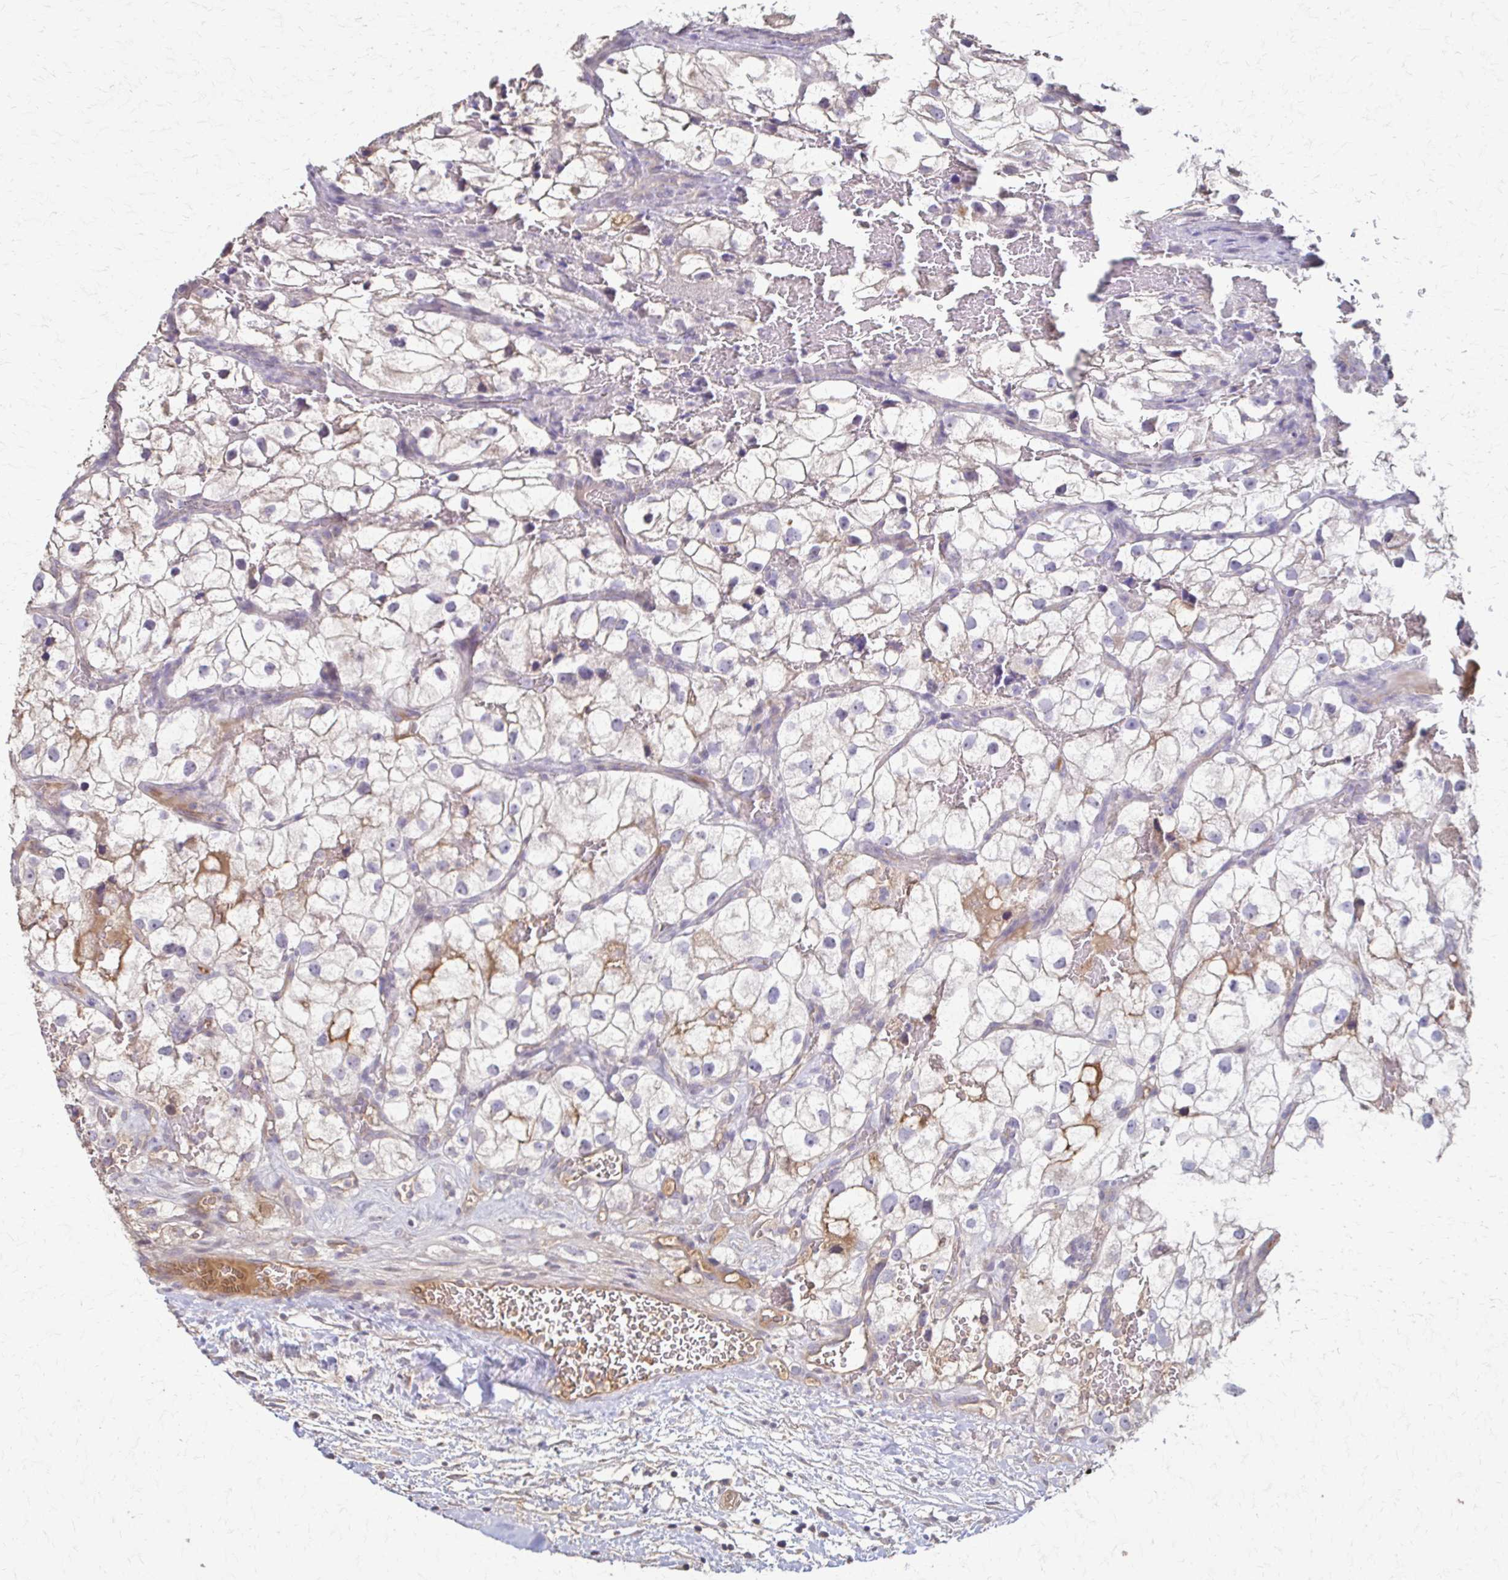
{"staining": {"intensity": "negative", "quantity": "none", "location": "none"}, "tissue": "renal cancer", "cell_type": "Tumor cells", "image_type": "cancer", "snomed": [{"axis": "morphology", "description": "Adenocarcinoma, NOS"}, {"axis": "topography", "description": "Kidney"}], "caption": "This histopathology image is of renal cancer stained with immunohistochemistry to label a protein in brown with the nuclei are counter-stained blue. There is no positivity in tumor cells.", "gene": "IL18BP", "patient": {"sex": "male", "age": 59}}